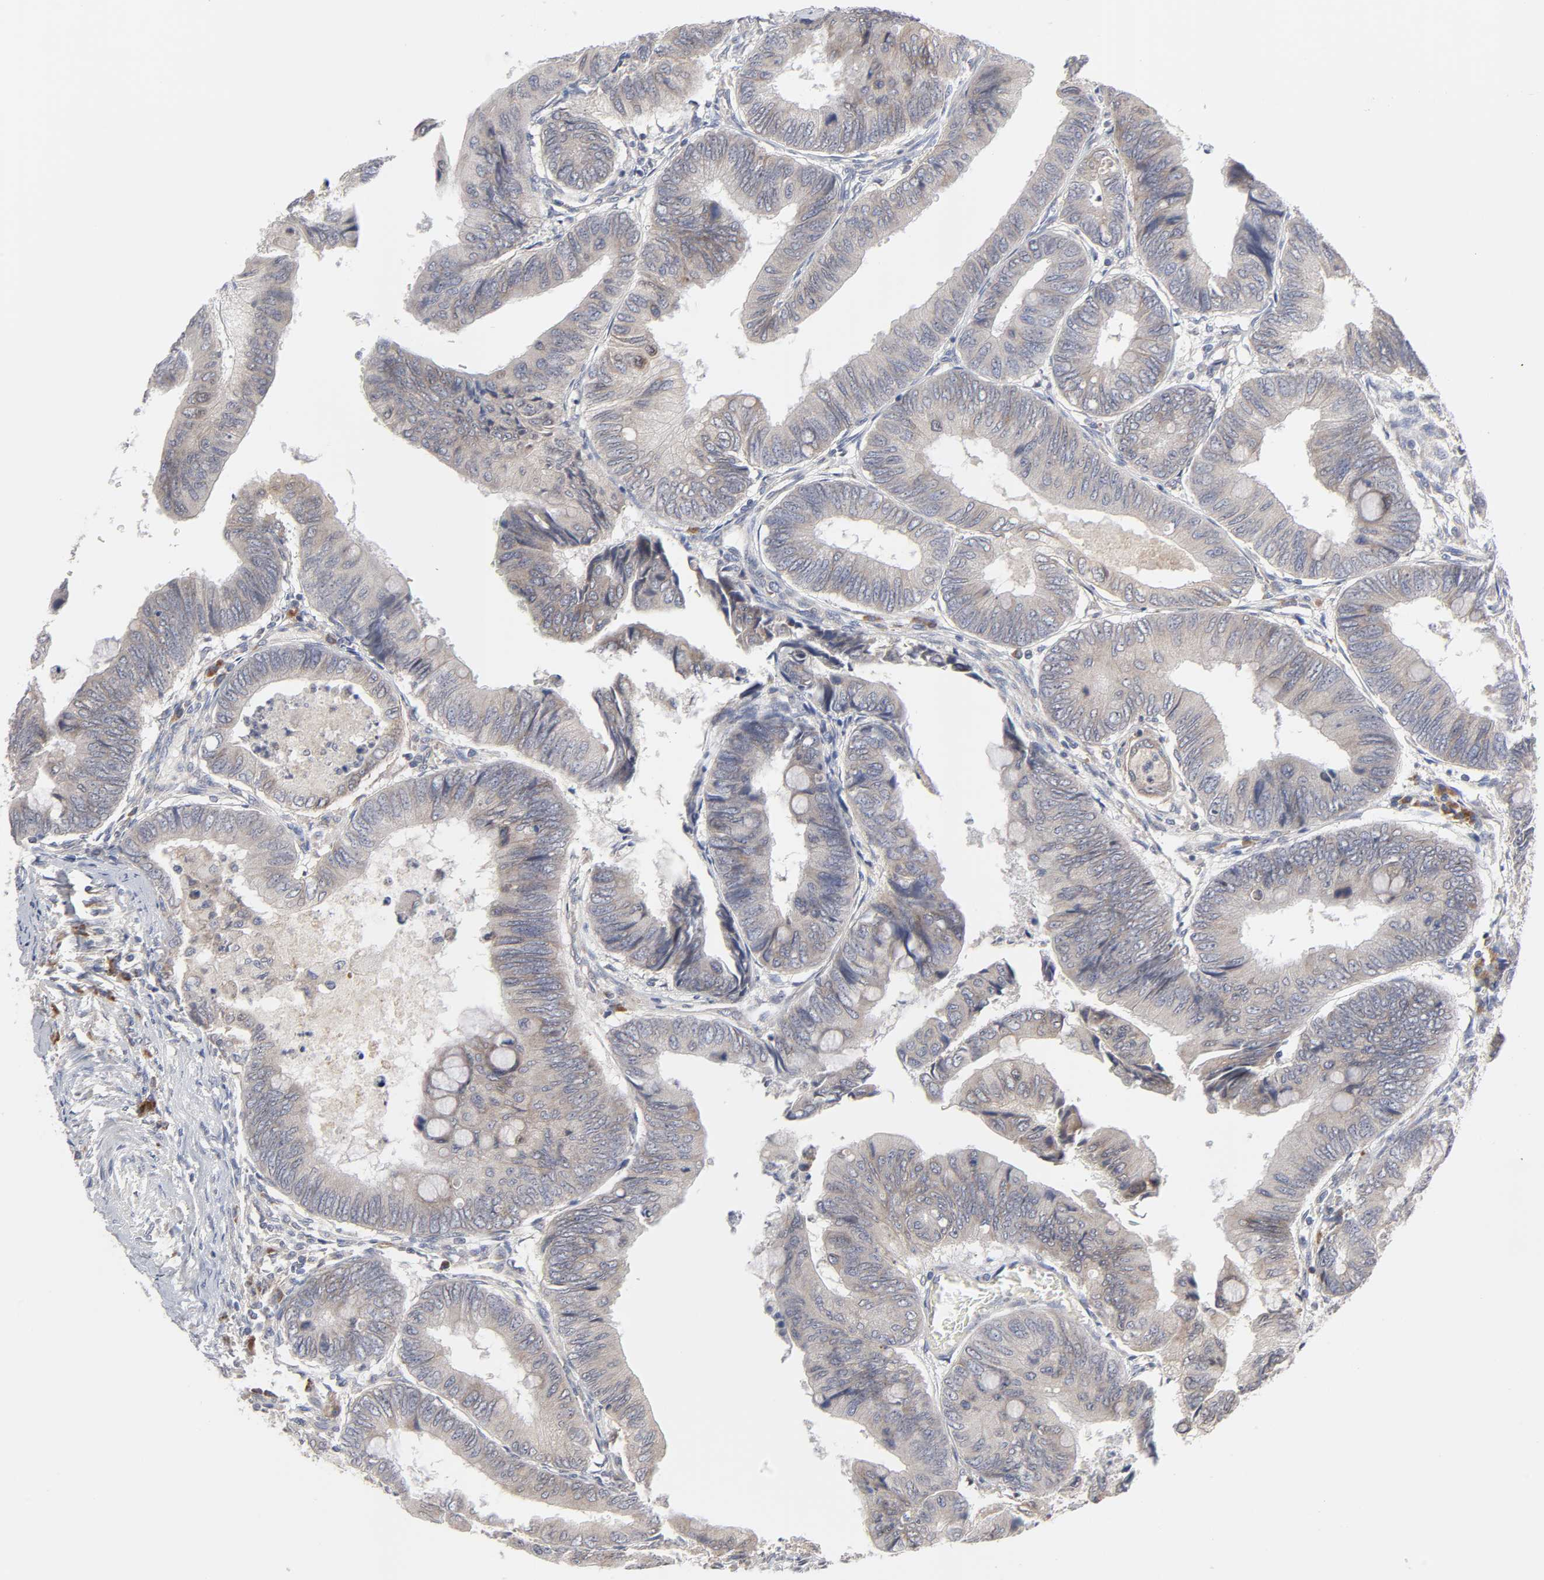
{"staining": {"intensity": "weak", "quantity": ">75%", "location": "cytoplasmic/membranous"}, "tissue": "colorectal cancer", "cell_type": "Tumor cells", "image_type": "cancer", "snomed": [{"axis": "morphology", "description": "Normal tissue, NOS"}, {"axis": "morphology", "description": "Adenocarcinoma, NOS"}, {"axis": "topography", "description": "Rectum"}, {"axis": "topography", "description": "Peripheral nerve tissue"}], "caption": "Tumor cells reveal weak cytoplasmic/membranous staining in about >75% of cells in colorectal adenocarcinoma.", "gene": "IL4R", "patient": {"sex": "male", "age": 92}}